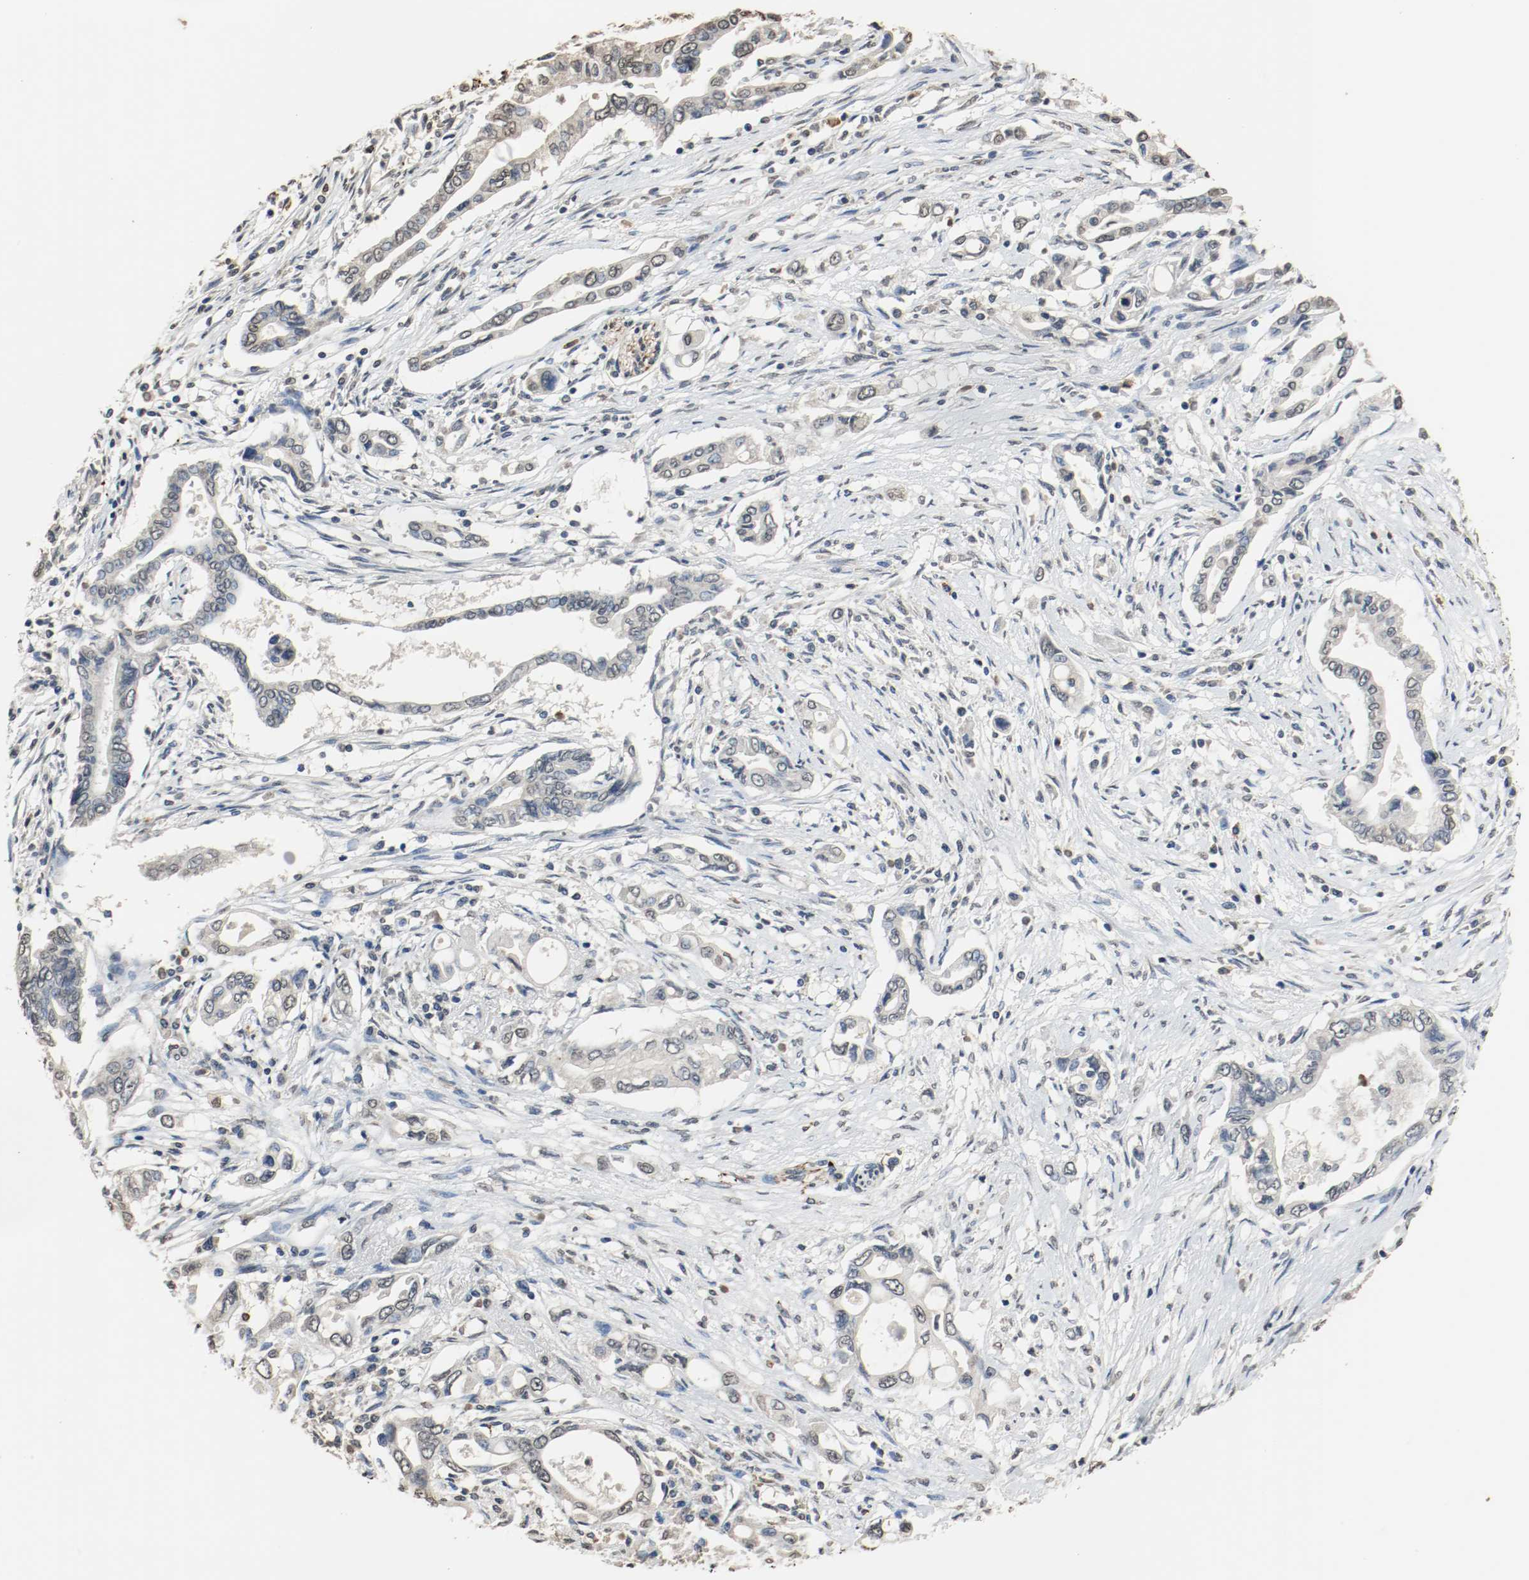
{"staining": {"intensity": "negative", "quantity": "none", "location": "none"}, "tissue": "pancreatic cancer", "cell_type": "Tumor cells", "image_type": "cancer", "snomed": [{"axis": "morphology", "description": "Adenocarcinoma, NOS"}, {"axis": "topography", "description": "Pancreas"}], "caption": "Pancreatic cancer (adenocarcinoma) was stained to show a protein in brown. There is no significant staining in tumor cells.", "gene": "RTN4", "patient": {"sex": "female", "age": 57}}